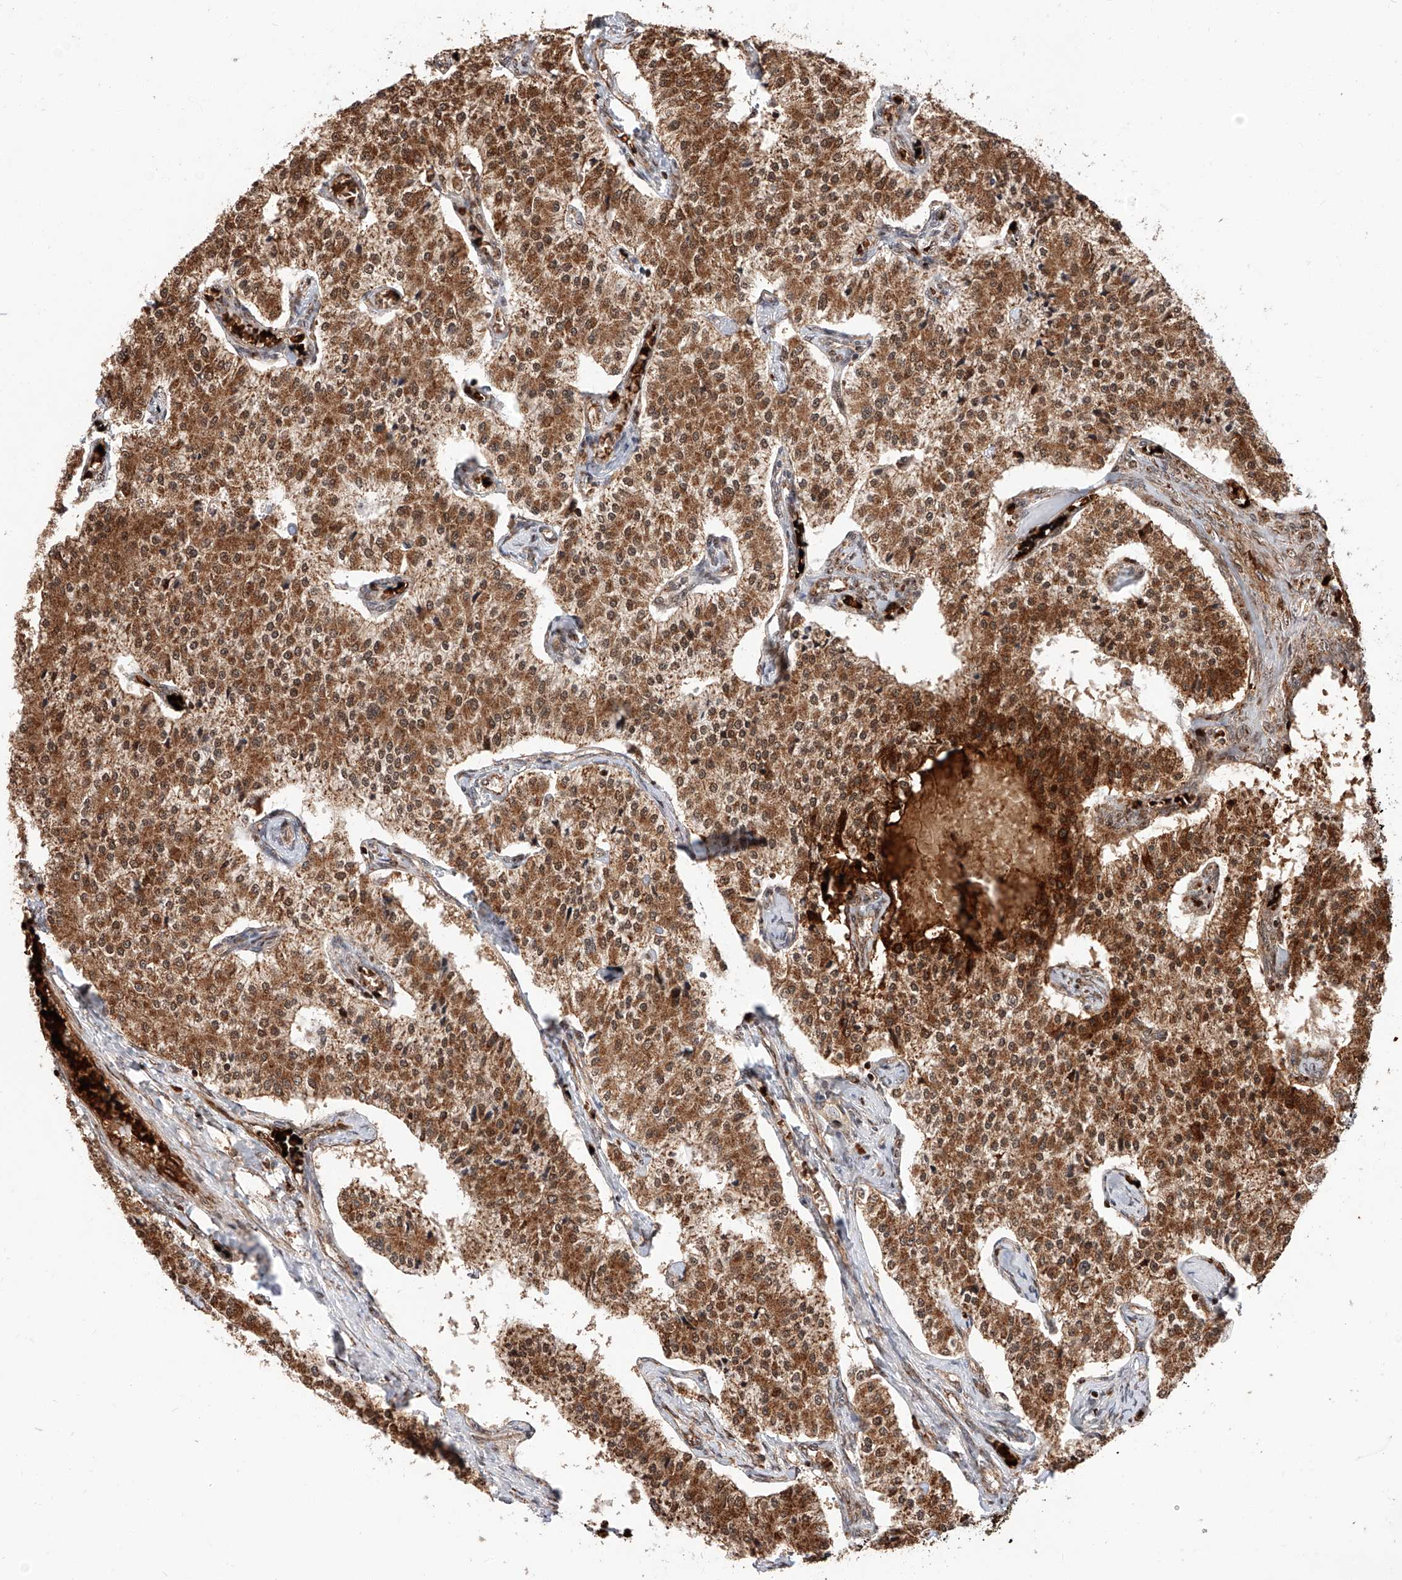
{"staining": {"intensity": "moderate", "quantity": ">75%", "location": "cytoplasmic/membranous,nuclear"}, "tissue": "carcinoid", "cell_type": "Tumor cells", "image_type": "cancer", "snomed": [{"axis": "morphology", "description": "Carcinoid, malignant, NOS"}, {"axis": "topography", "description": "Colon"}], "caption": "Immunohistochemistry histopathology image of neoplastic tissue: carcinoid stained using immunohistochemistry demonstrates medium levels of moderate protein expression localized specifically in the cytoplasmic/membranous and nuclear of tumor cells, appearing as a cytoplasmic/membranous and nuclear brown color.", "gene": "THTPA", "patient": {"sex": "female", "age": 52}}